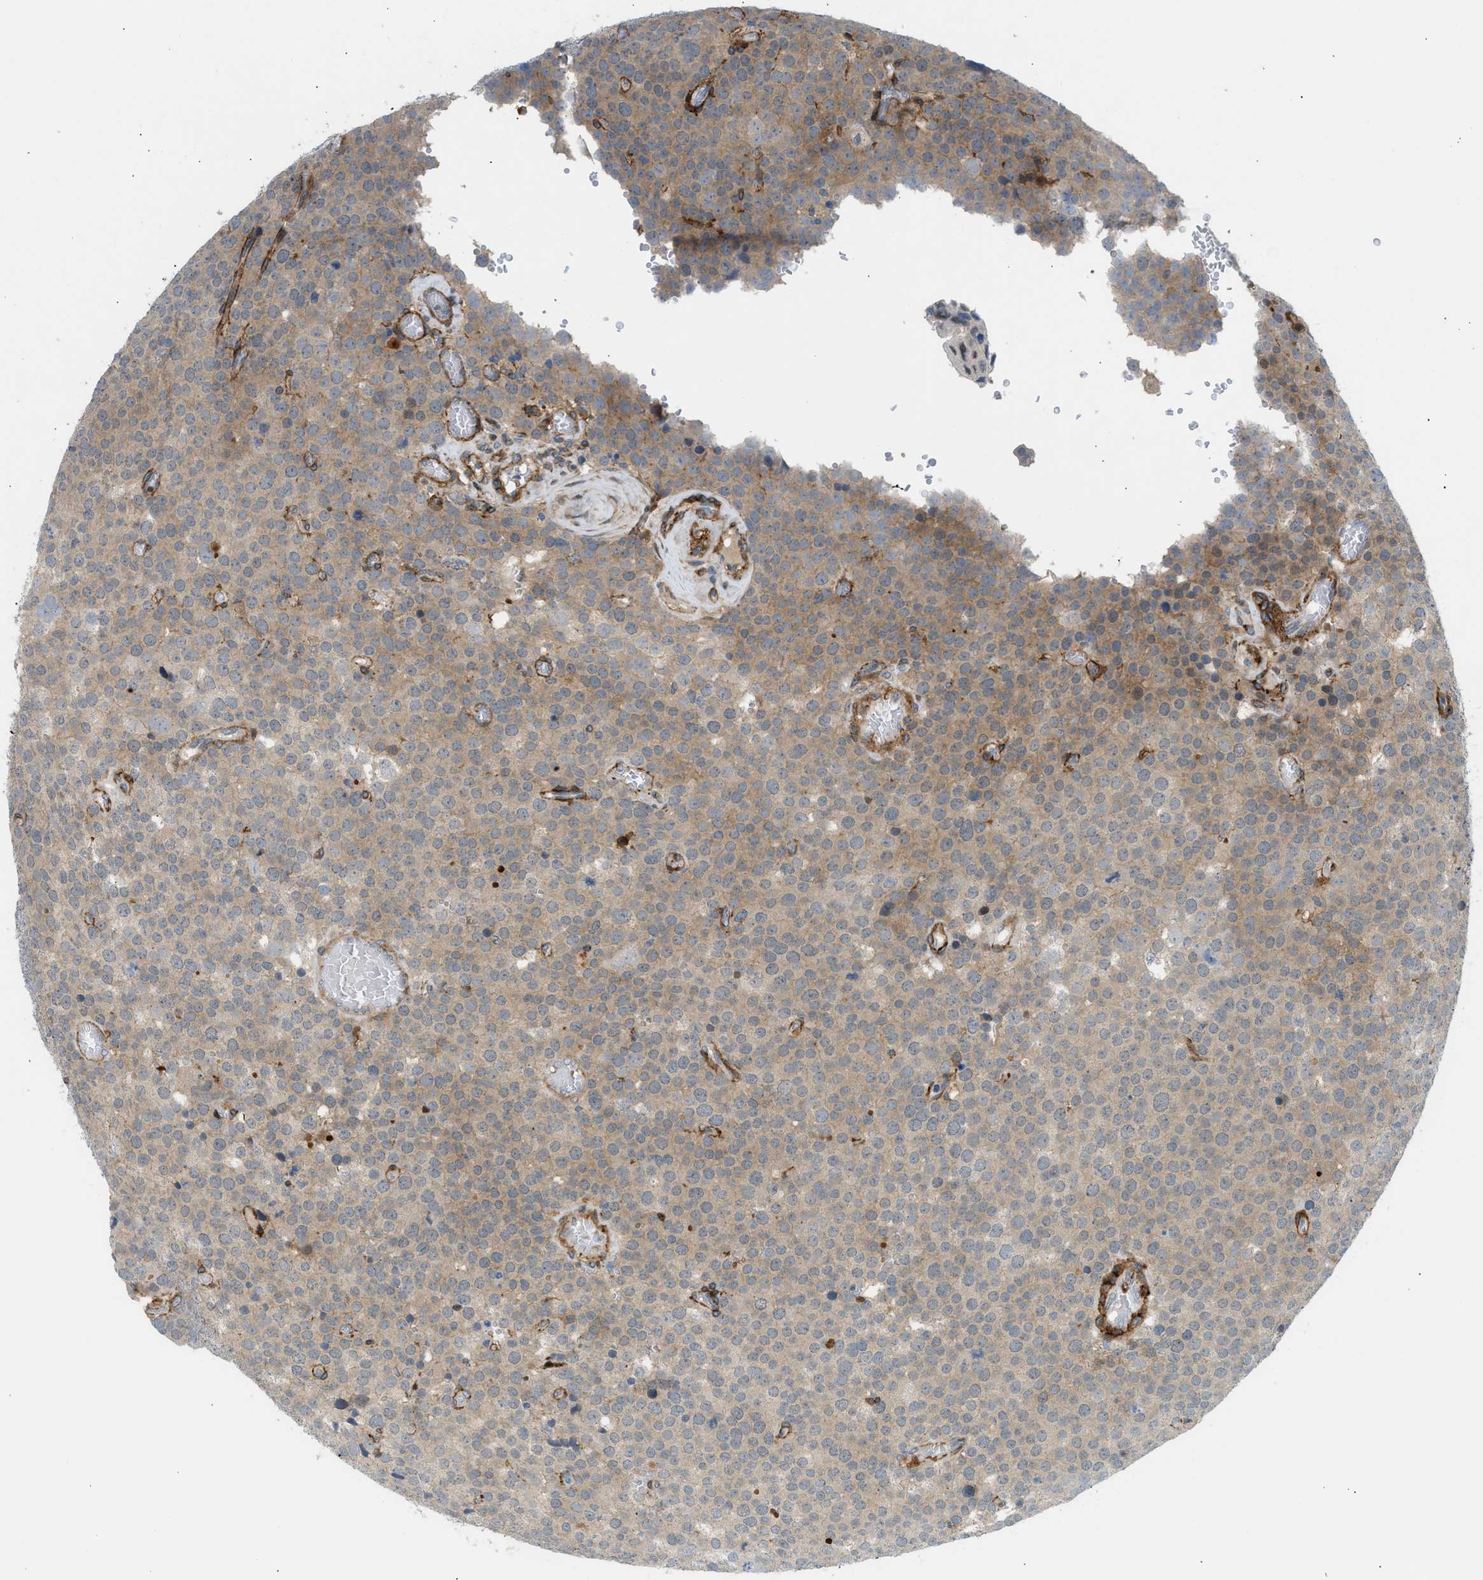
{"staining": {"intensity": "weak", "quantity": ">75%", "location": "cytoplasmic/membranous"}, "tissue": "testis cancer", "cell_type": "Tumor cells", "image_type": "cancer", "snomed": [{"axis": "morphology", "description": "Normal tissue, NOS"}, {"axis": "morphology", "description": "Seminoma, NOS"}, {"axis": "topography", "description": "Testis"}], "caption": "Tumor cells reveal low levels of weak cytoplasmic/membranous expression in approximately >75% of cells in human seminoma (testis).", "gene": "EDNRA", "patient": {"sex": "male", "age": 71}}